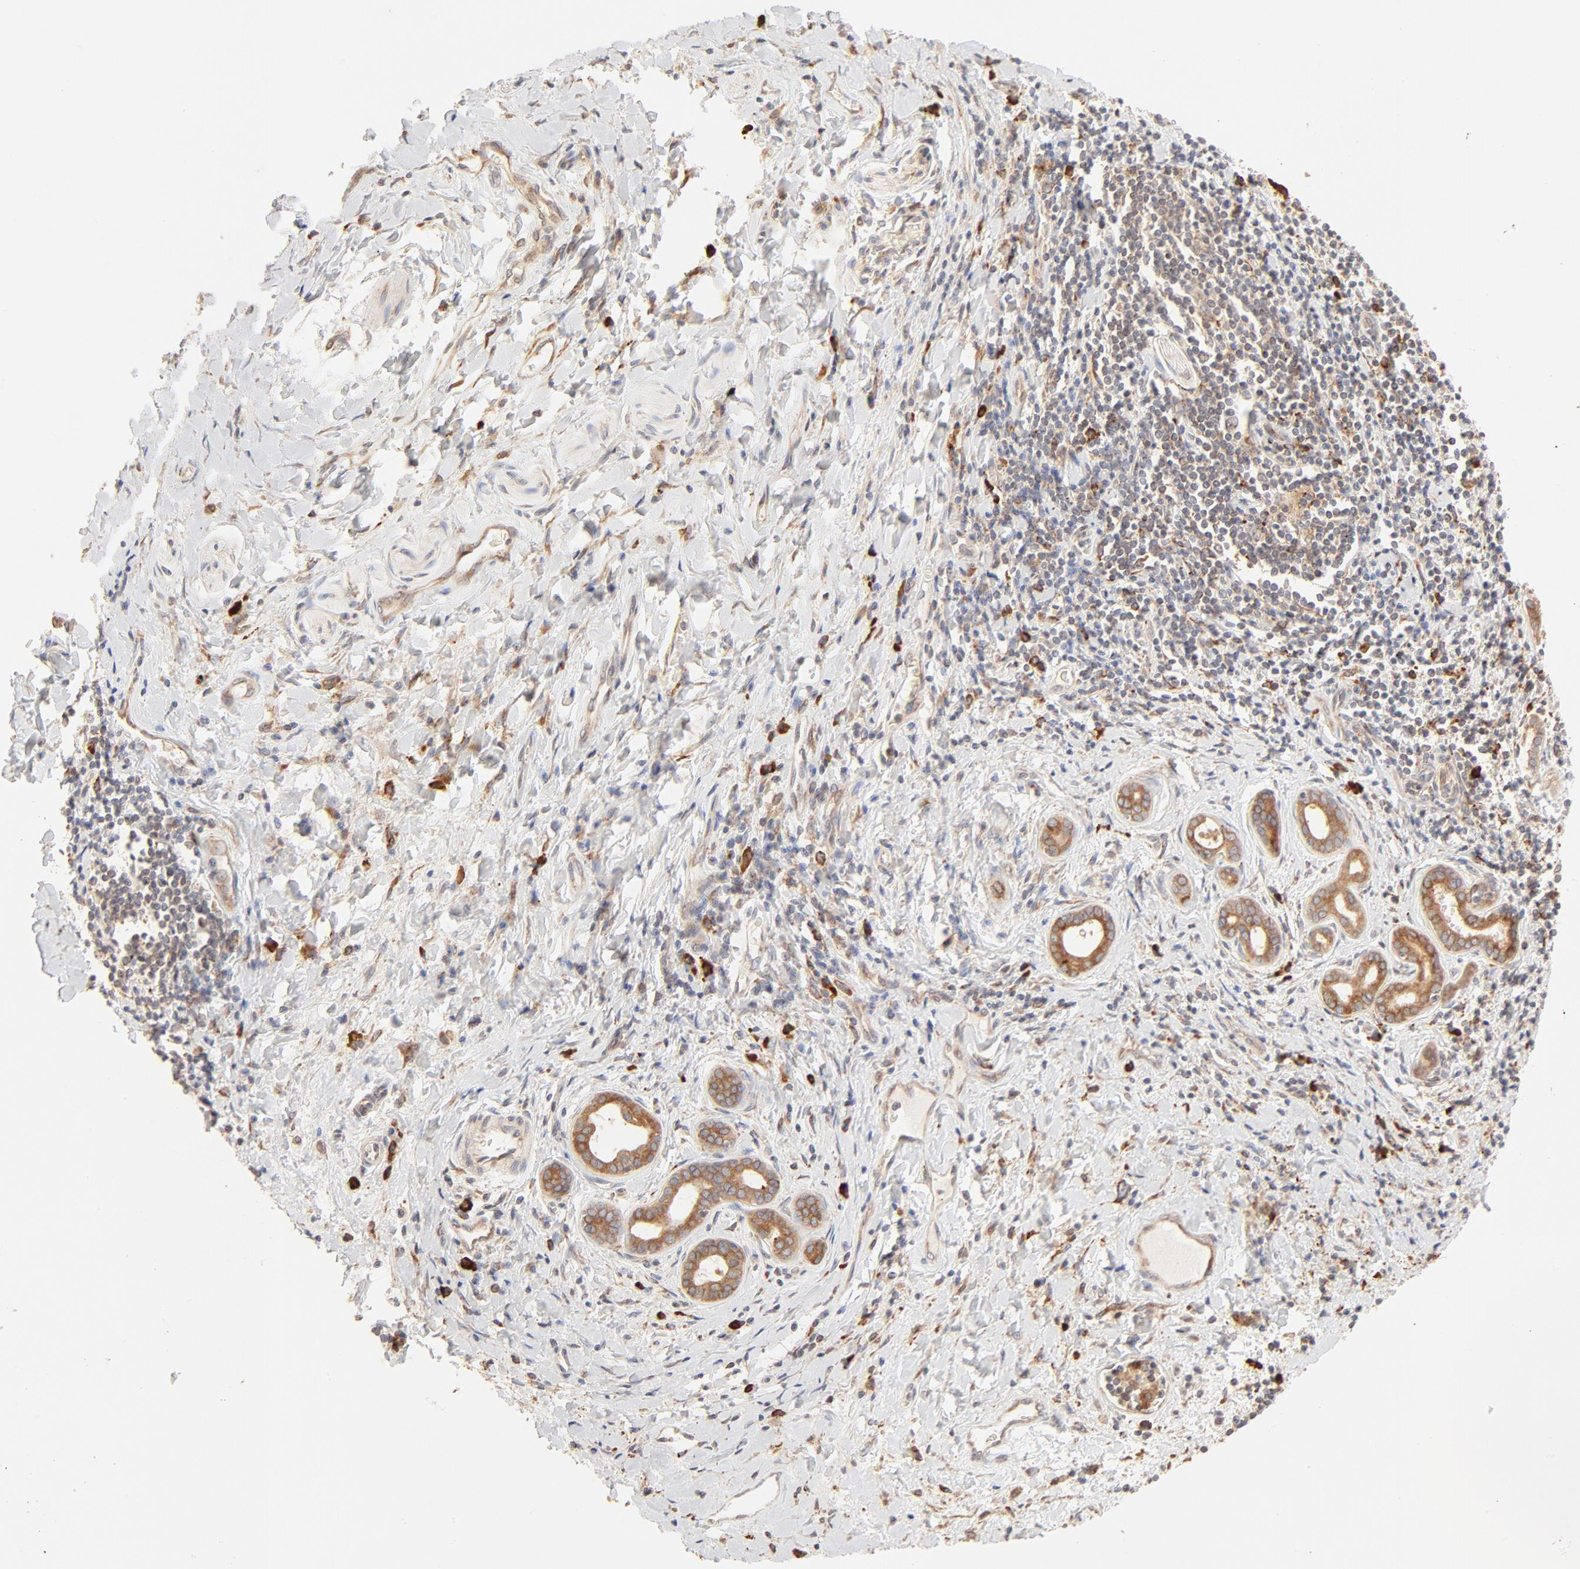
{"staining": {"intensity": "strong", "quantity": ">75%", "location": "cytoplasmic/membranous"}, "tissue": "liver cancer", "cell_type": "Tumor cells", "image_type": "cancer", "snomed": [{"axis": "morphology", "description": "Cholangiocarcinoma"}, {"axis": "topography", "description": "Liver"}], "caption": "A histopathology image of liver cancer (cholangiocarcinoma) stained for a protein displays strong cytoplasmic/membranous brown staining in tumor cells. The staining was performed using DAB (3,3'-diaminobenzidine), with brown indicating positive protein expression. Nuclei are stained blue with hematoxylin.", "gene": "PARP12", "patient": {"sex": "male", "age": 57}}